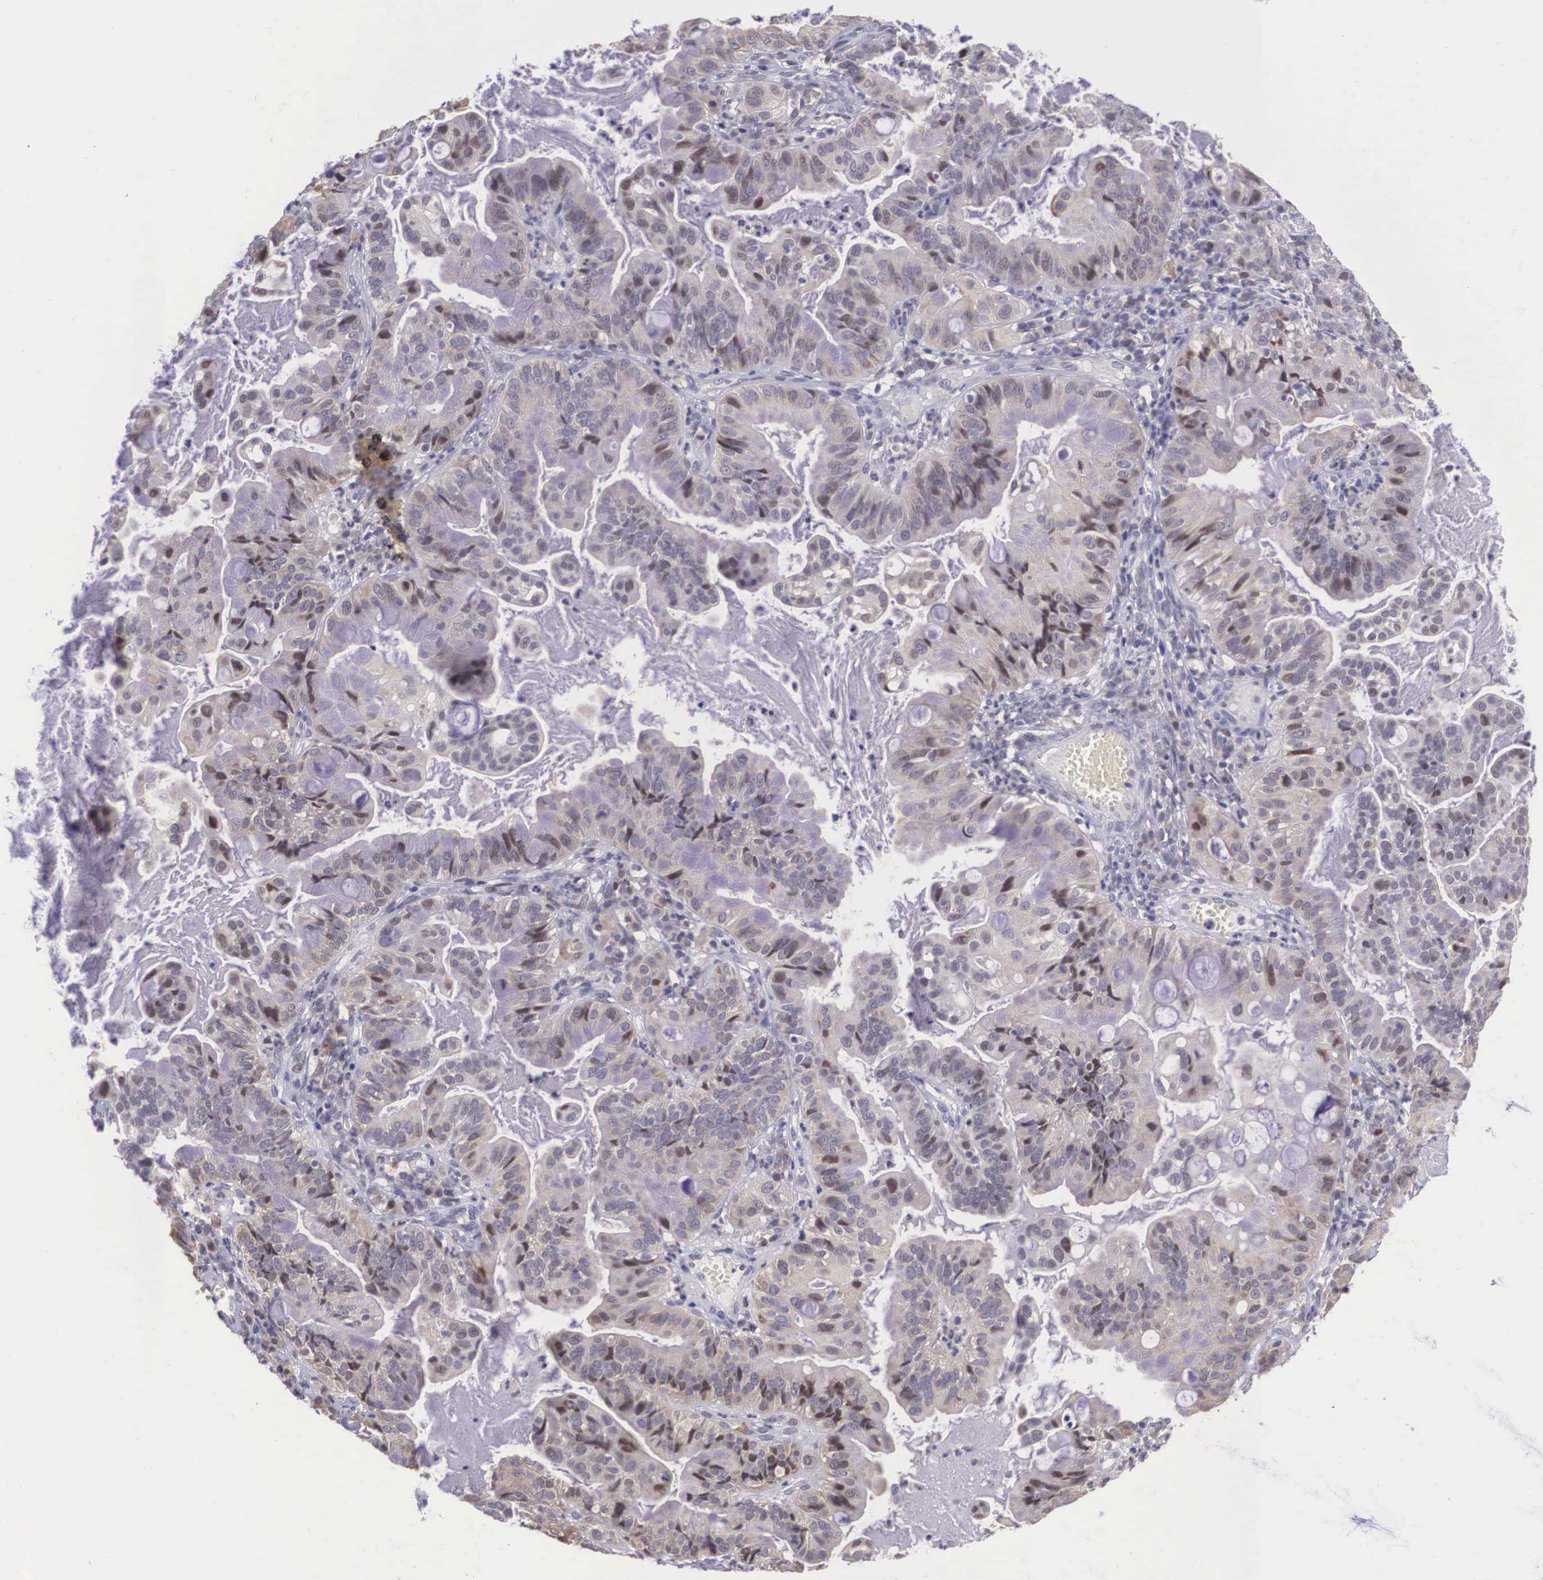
{"staining": {"intensity": "weak", "quantity": "25%-75%", "location": "cytoplasmic/membranous,nuclear"}, "tissue": "cervical cancer", "cell_type": "Tumor cells", "image_type": "cancer", "snomed": [{"axis": "morphology", "description": "Adenocarcinoma, NOS"}, {"axis": "topography", "description": "Cervix"}], "caption": "IHC micrograph of cervical adenocarcinoma stained for a protein (brown), which exhibits low levels of weak cytoplasmic/membranous and nuclear staining in about 25%-75% of tumor cells.", "gene": "SLC25A21", "patient": {"sex": "female", "age": 41}}